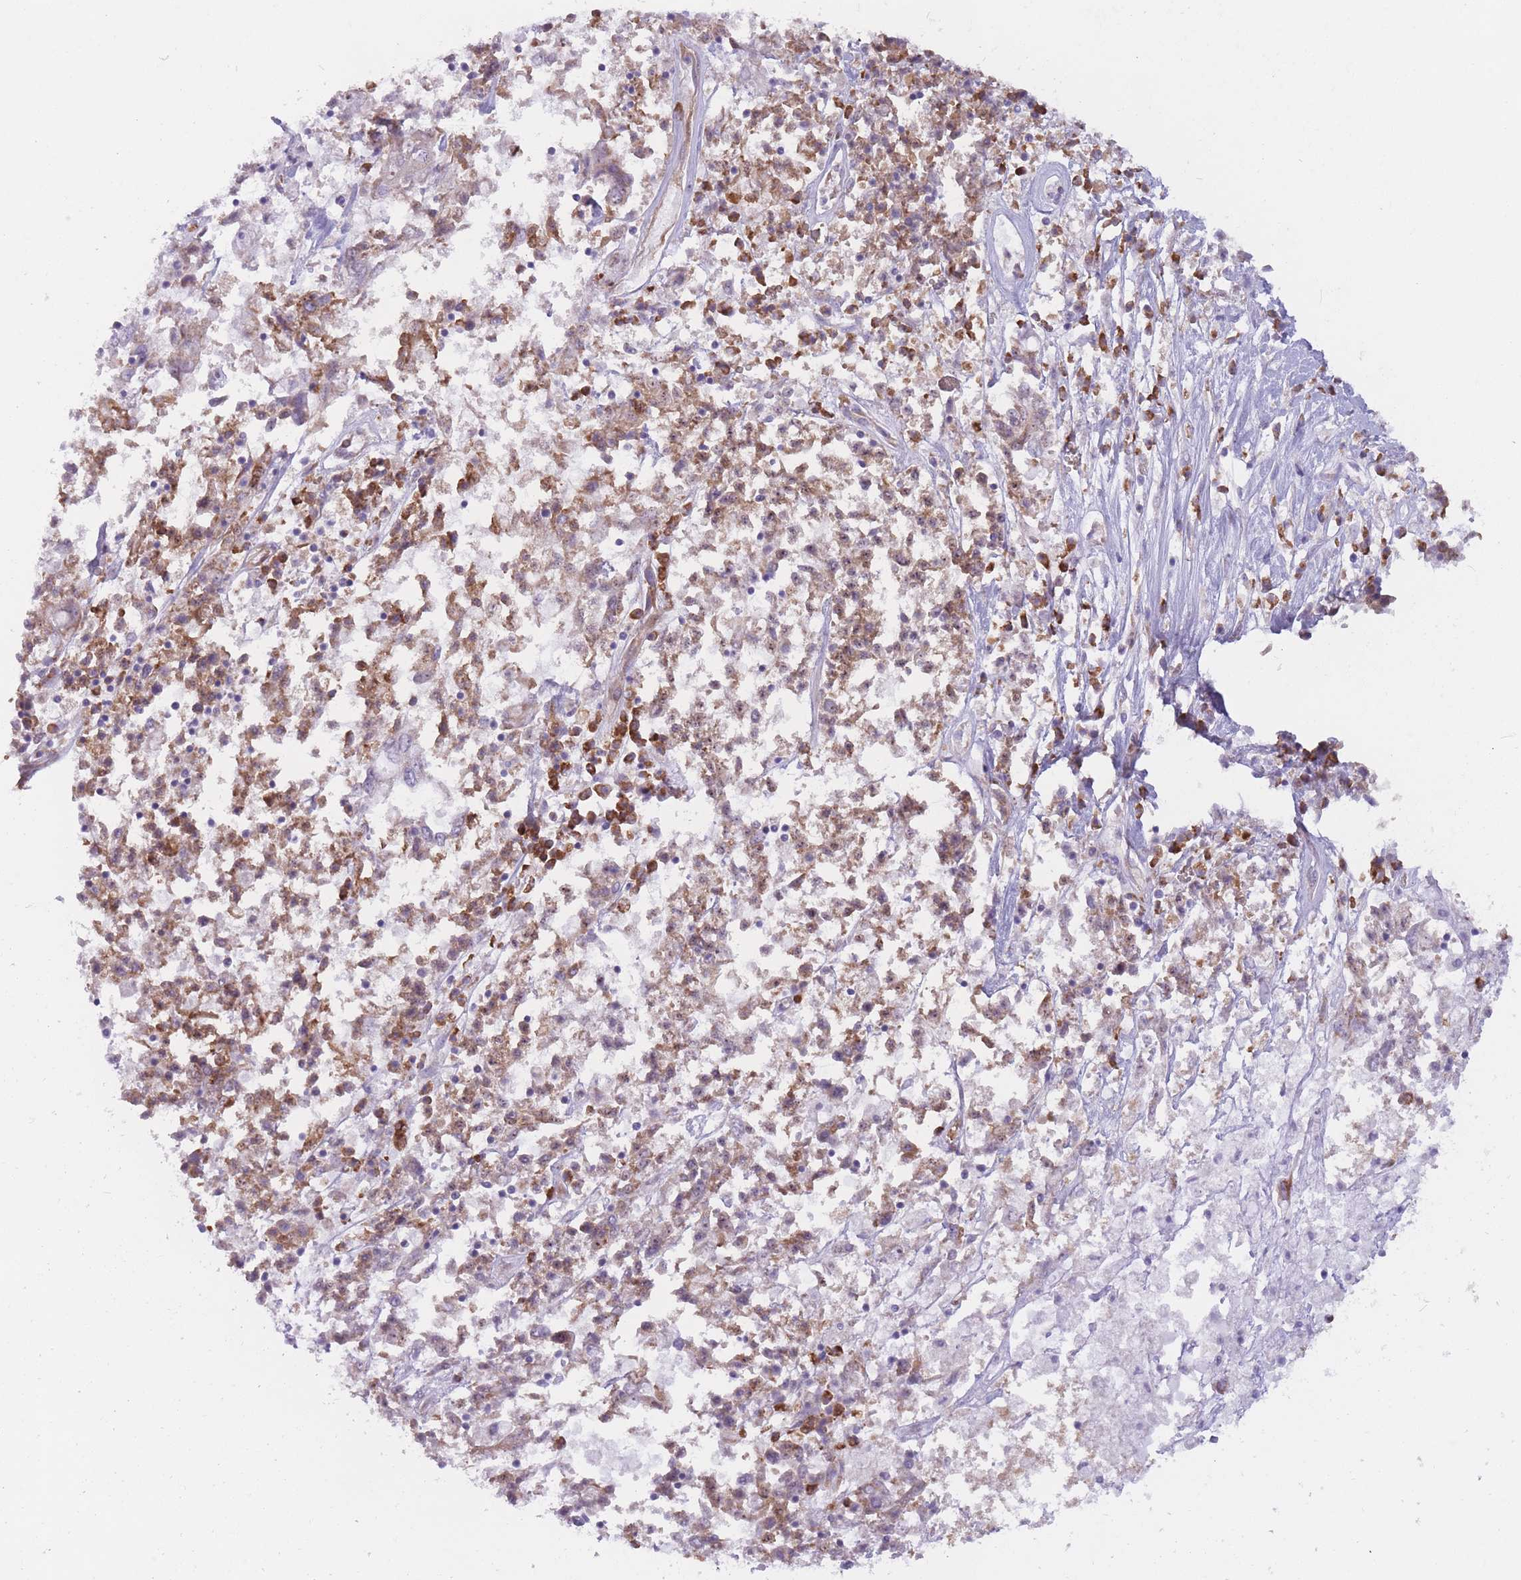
{"staining": {"intensity": "moderate", "quantity": ">75%", "location": "cytoplasmic/membranous"}, "tissue": "ovarian cancer", "cell_type": "Tumor cells", "image_type": "cancer", "snomed": [{"axis": "morphology", "description": "Carcinoma, endometroid"}, {"axis": "topography", "description": "Ovary"}], "caption": "Immunohistochemistry staining of ovarian cancer, which exhibits medium levels of moderate cytoplasmic/membranous staining in about >75% of tumor cells indicating moderate cytoplasmic/membranous protein expression. The staining was performed using DAB (3,3'-diaminobenzidine) (brown) for protein detection and nuclei were counterstained in hematoxylin (blue).", "gene": "RPL18", "patient": {"sex": "female", "age": 62}}